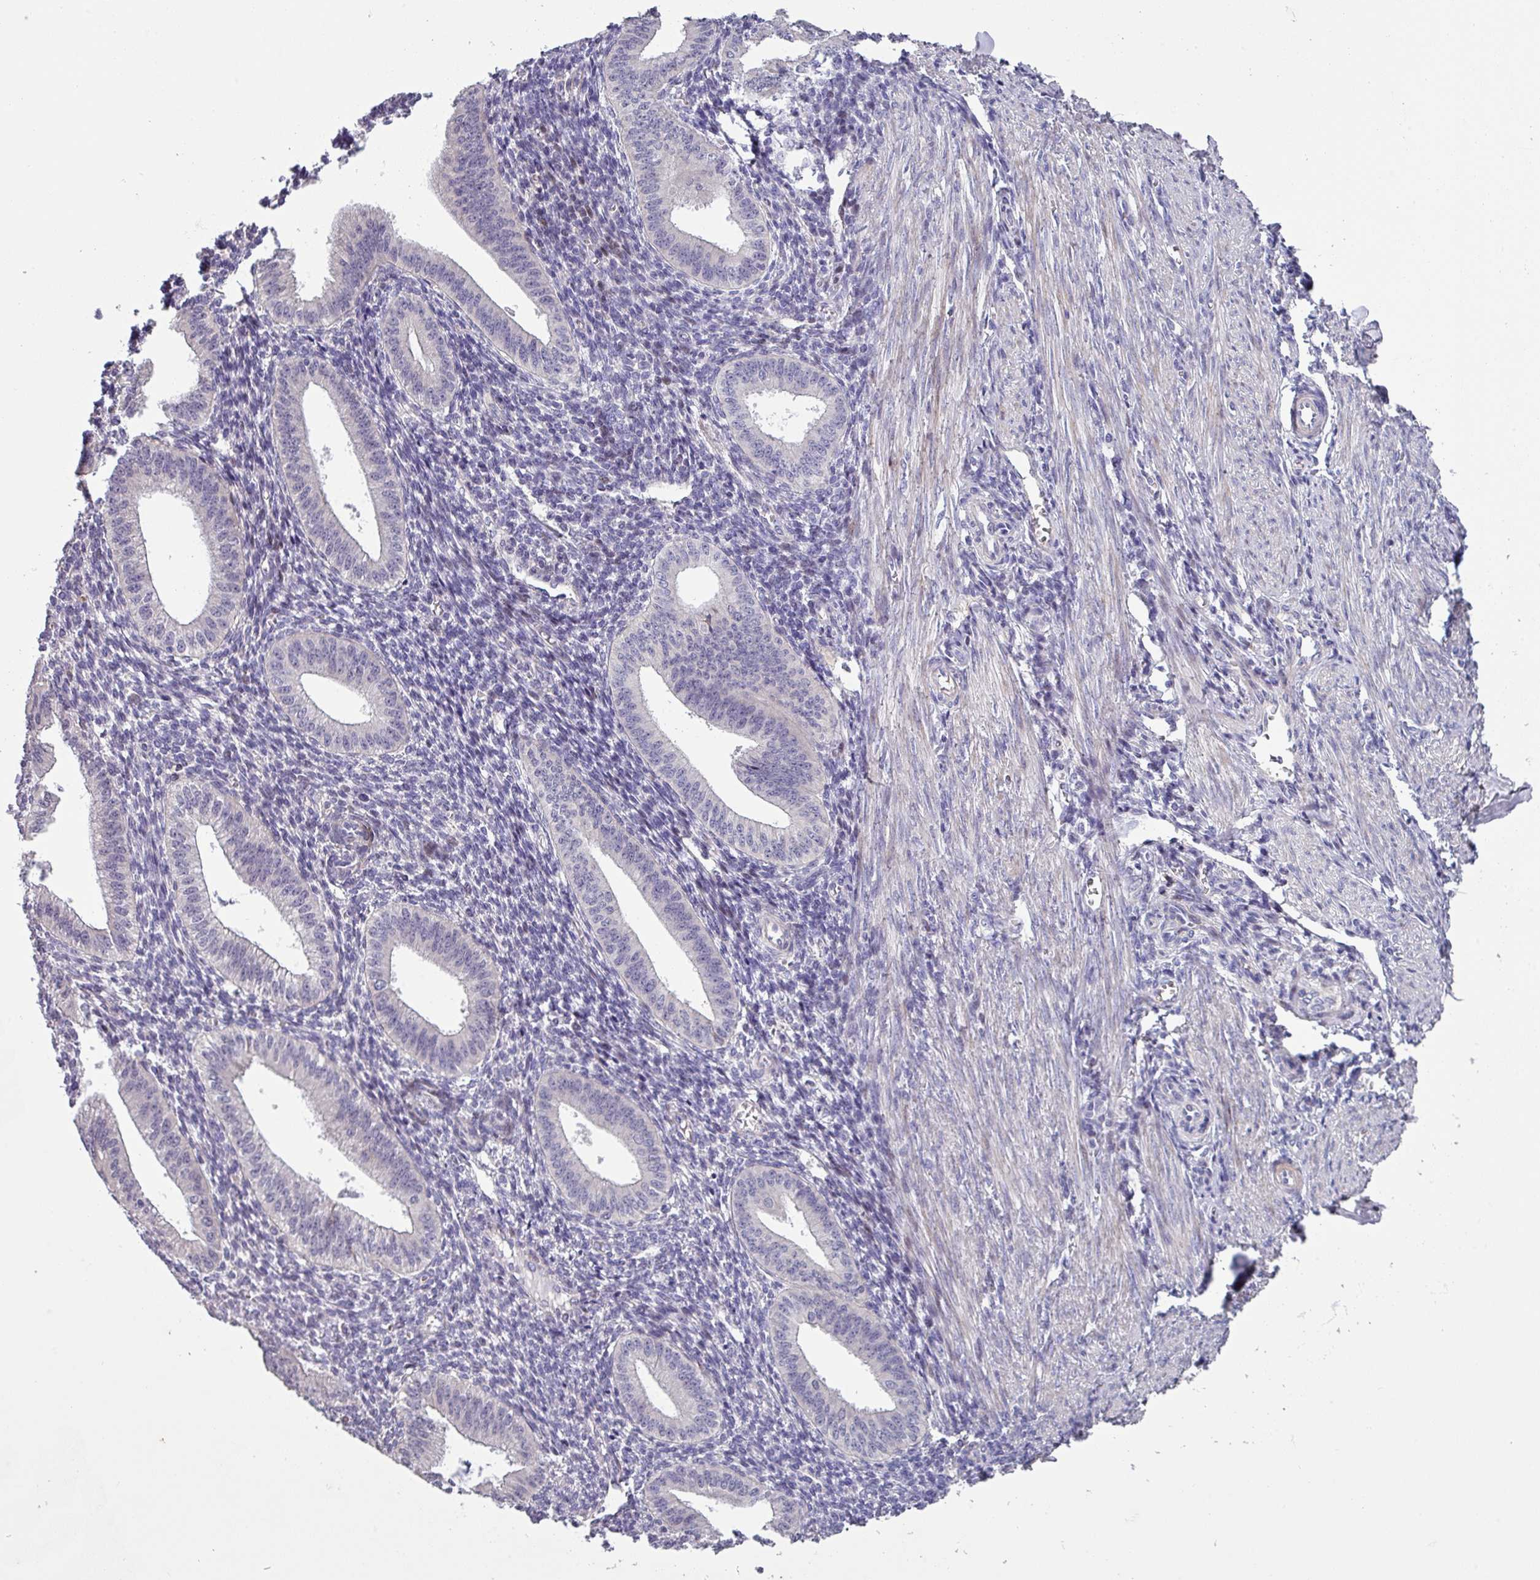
{"staining": {"intensity": "negative", "quantity": "none", "location": "none"}, "tissue": "endometrium", "cell_type": "Cells in endometrial stroma", "image_type": "normal", "snomed": [{"axis": "morphology", "description": "Normal tissue, NOS"}, {"axis": "topography", "description": "Endometrium"}], "caption": "A high-resolution image shows immunohistochemistry staining of unremarkable endometrium, which displays no significant staining in cells in endometrial stroma.", "gene": "KLHL3", "patient": {"sex": "female", "age": 34}}